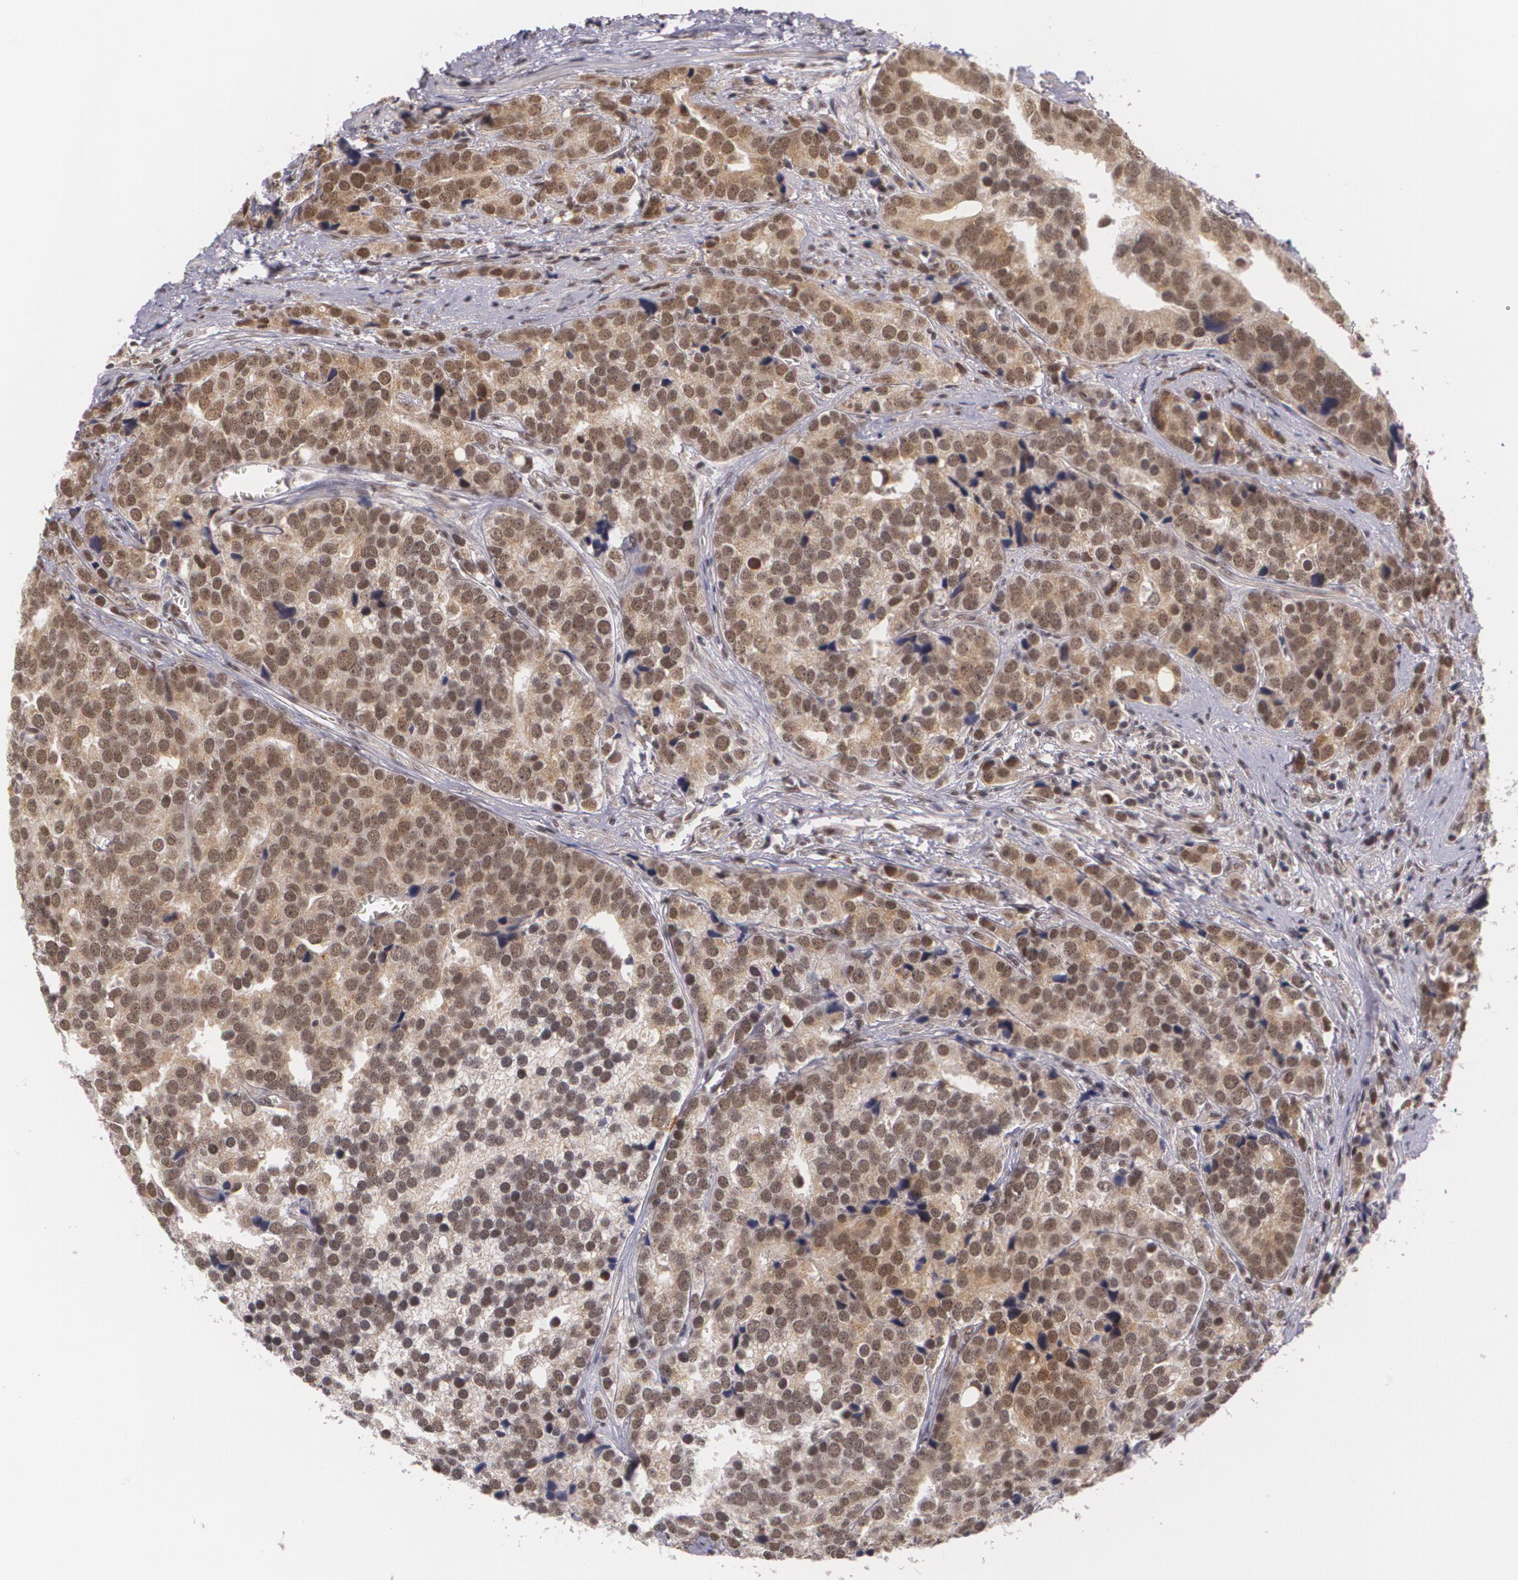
{"staining": {"intensity": "moderate", "quantity": ">75%", "location": "cytoplasmic/membranous,nuclear"}, "tissue": "prostate cancer", "cell_type": "Tumor cells", "image_type": "cancer", "snomed": [{"axis": "morphology", "description": "Adenocarcinoma, High grade"}, {"axis": "topography", "description": "Prostate"}], "caption": "Brown immunohistochemical staining in human prostate cancer reveals moderate cytoplasmic/membranous and nuclear positivity in about >75% of tumor cells.", "gene": "ALX1", "patient": {"sex": "male", "age": 71}}